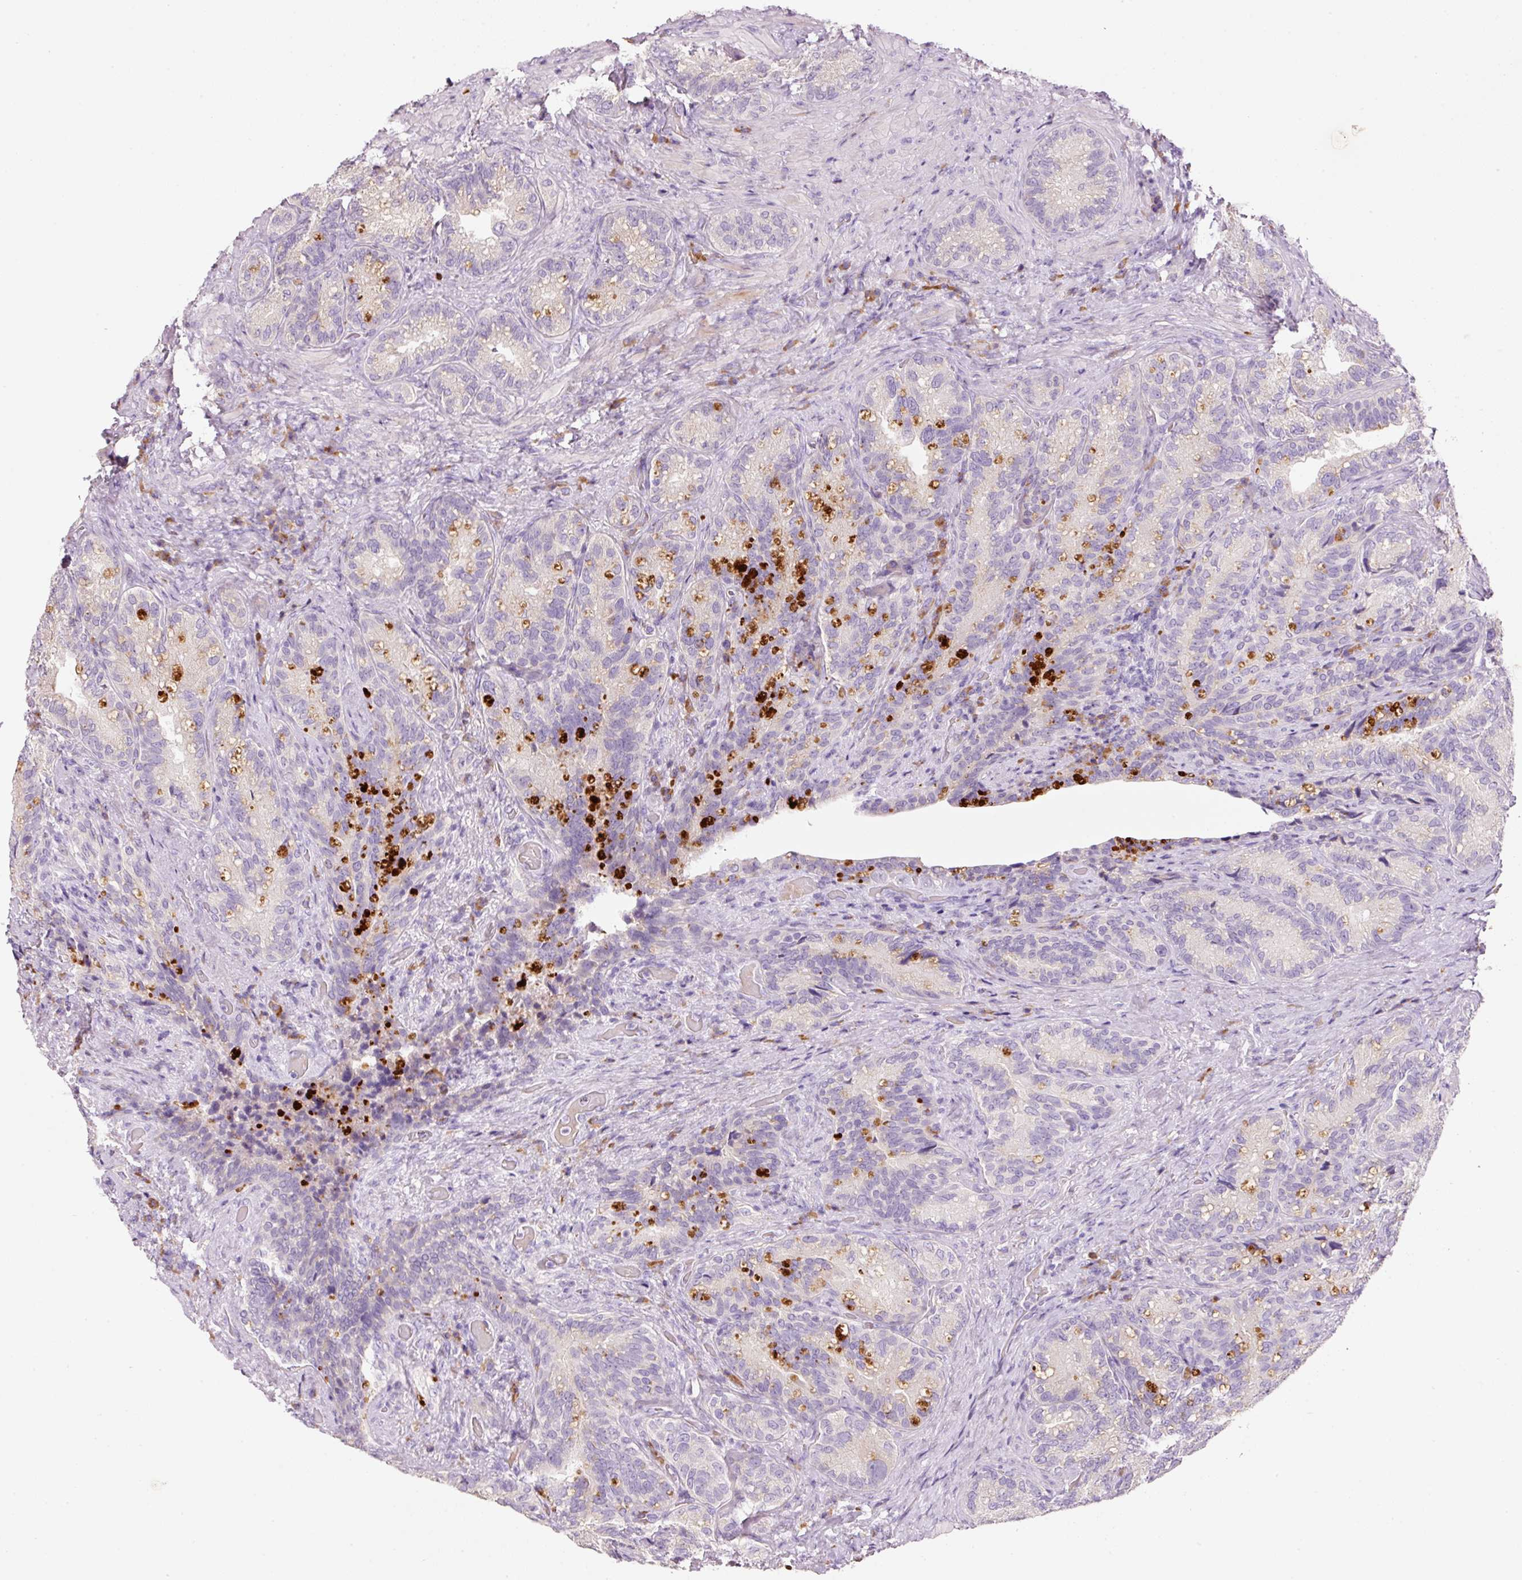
{"staining": {"intensity": "strong", "quantity": "<25%", "location": "cytoplasmic/membranous"}, "tissue": "seminal vesicle", "cell_type": "Glandular cells", "image_type": "normal", "snomed": [{"axis": "morphology", "description": "Normal tissue, NOS"}, {"axis": "topography", "description": "Seminal veicle"}], "caption": "Protein positivity by immunohistochemistry exhibits strong cytoplasmic/membranous expression in about <25% of glandular cells in unremarkable seminal vesicle. (DAB = brown stain, brightfield microscopy at high magnification).", "gene": "TENT5C", "patient": {"sex": "male", "age": 68}}